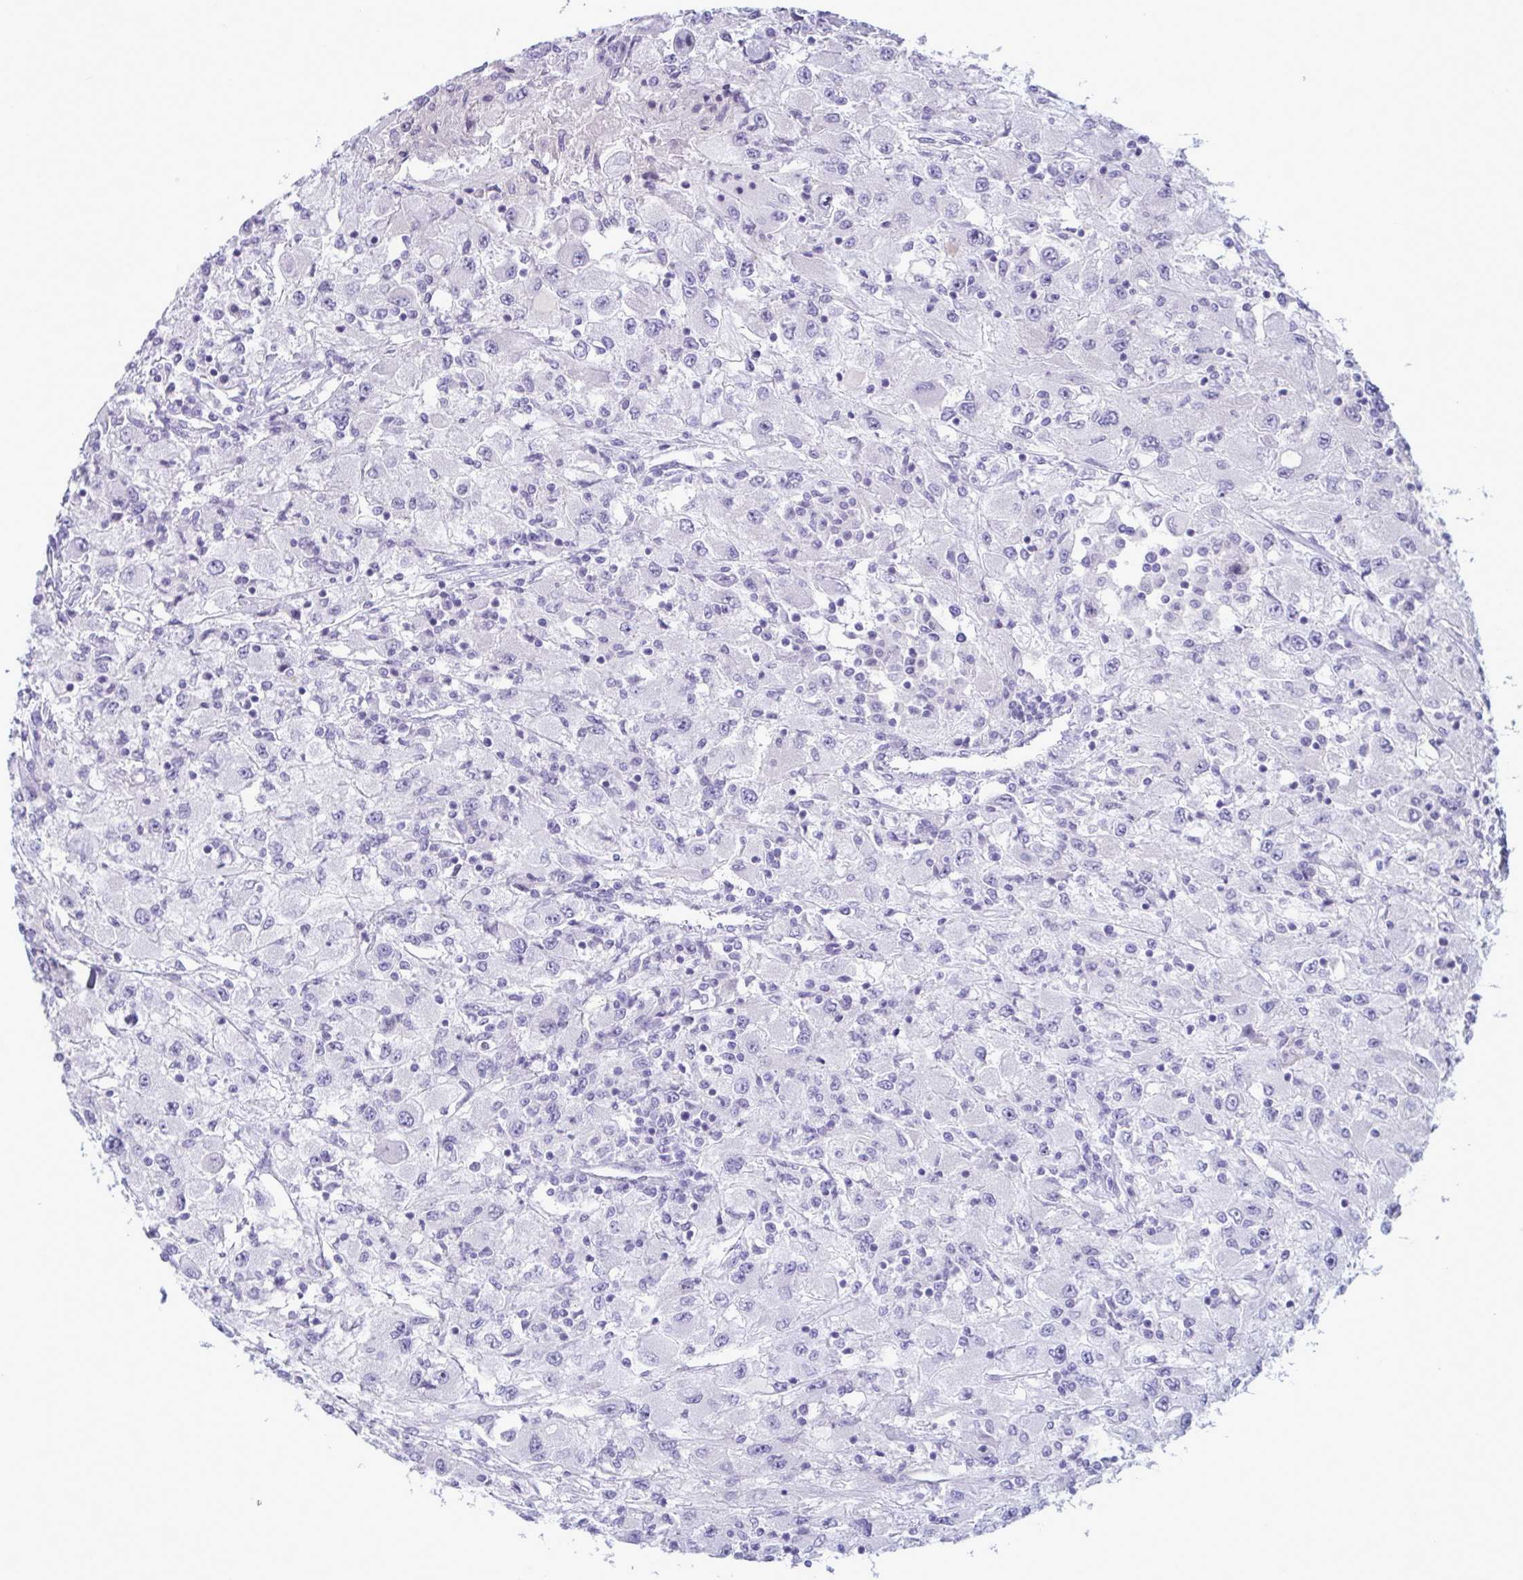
{"staining": {"intensity": "negative", "quantity": "none", "location": "none"}, "tissue": "renal cancer", "cell_type": "Tumor cells", "image_type": "cancer", "snomed": [{"axis": "morphology", "description": "Adenocarcinoma, NOS"}, {"axis": "topography", "description": "Kidney"}], "caption": "Histopathology image shows no significant protein staining in tumor cells of renal cancer (adenocarcinoma).", "gene": "TENT5D", "patient": {"sex": "female", "age": 67}}